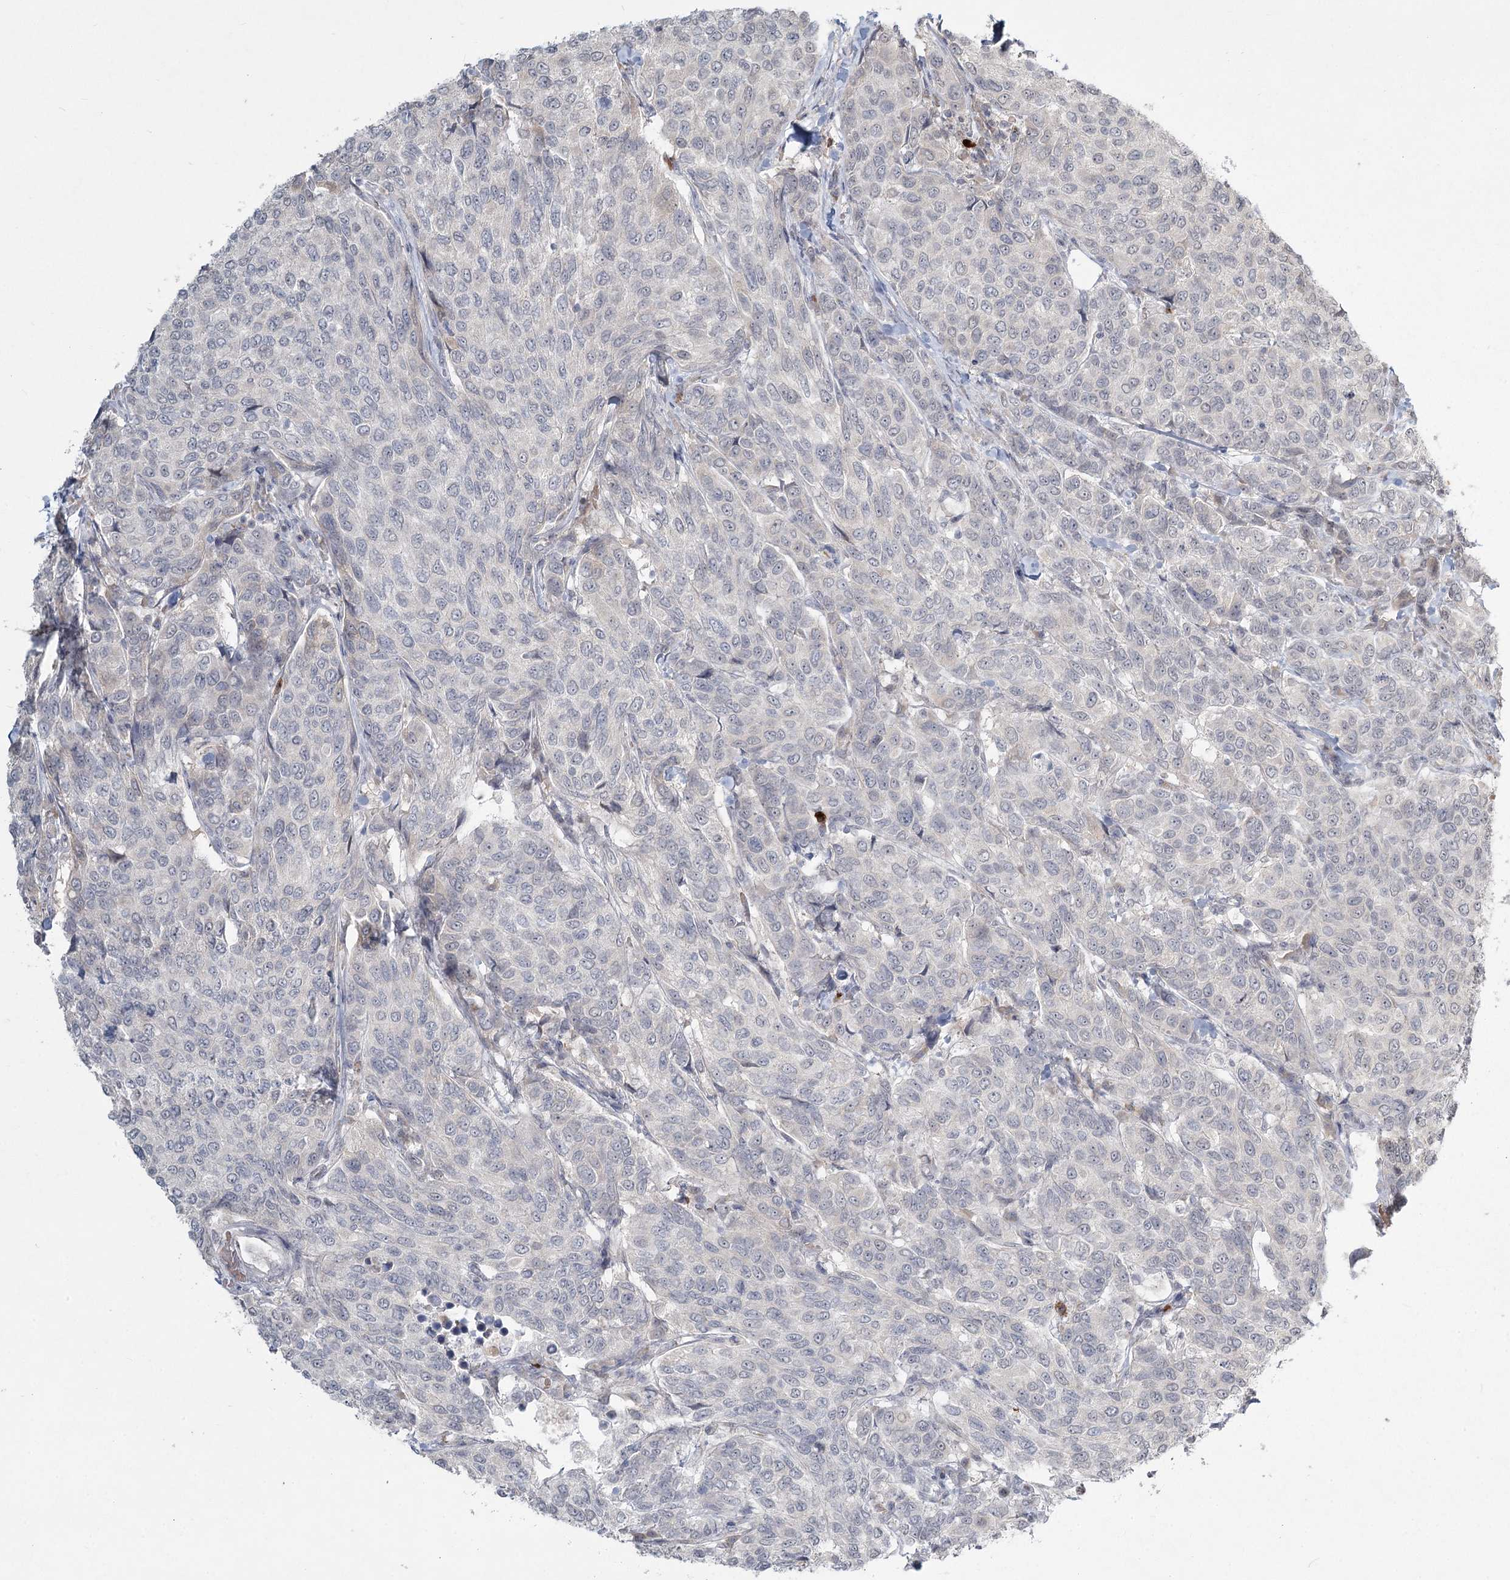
{"staining": {"intensity": "negative", "quantity": "none", "location": "none"}, "tissue": "breast cancer", "cell_type": "Tumor cells", "image_type": "cancer", "snomed": [{"axis": "morphology", "description": "Duct carcinoma"}, {"axis": "topography", "description": "Breast"}], "caption": "Tumor cells are negative for protein expression in human breast cancer.", "gene": "LY6G5C", "patient": {"sex": "female", "age": 55}}